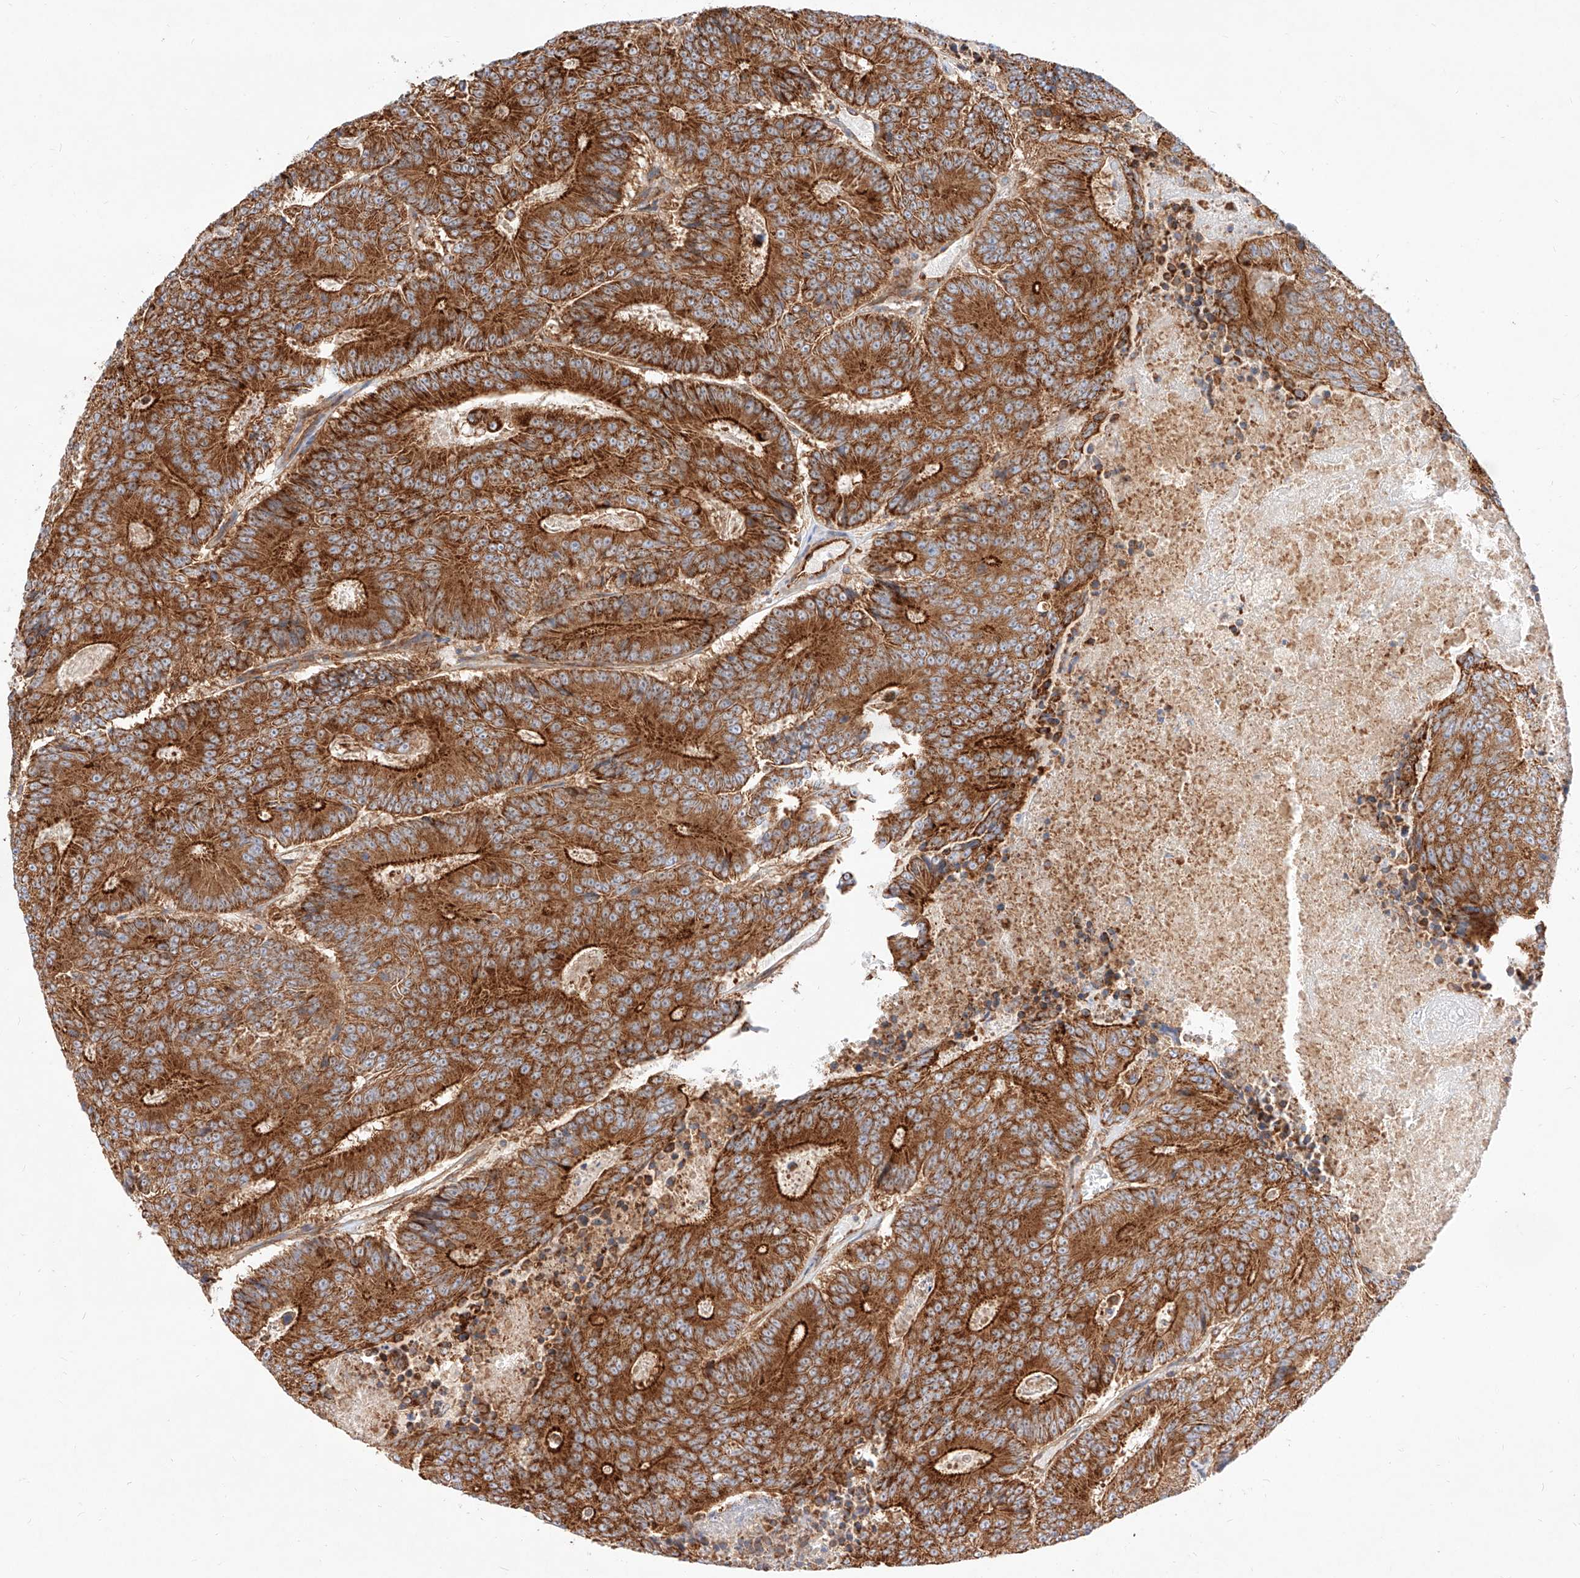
{"staining": {"intensity": "strong", "quantity": ">75%", "location": "cytoplasmic/membranous"}, "tissue": "colorectal cancer", "cell_type": "Tumor cells", "image_type": "cancer", "snomed": [{"axis": "morphology", "description": "Adenocarcinoma, NOS"}, {"axis": "topography", "description": "Colon"}], "caption": "Protein expression analysis of human colorectal adenocarcinoma reveals strong cytoplasmic/membranous positivity in approximately >75% of tumor cells. (DAB = brown stain, brightfield microscopy at high magnification).", "gene": "CSGALNACT2", "patient": {"sex": "male", "age": 83}}